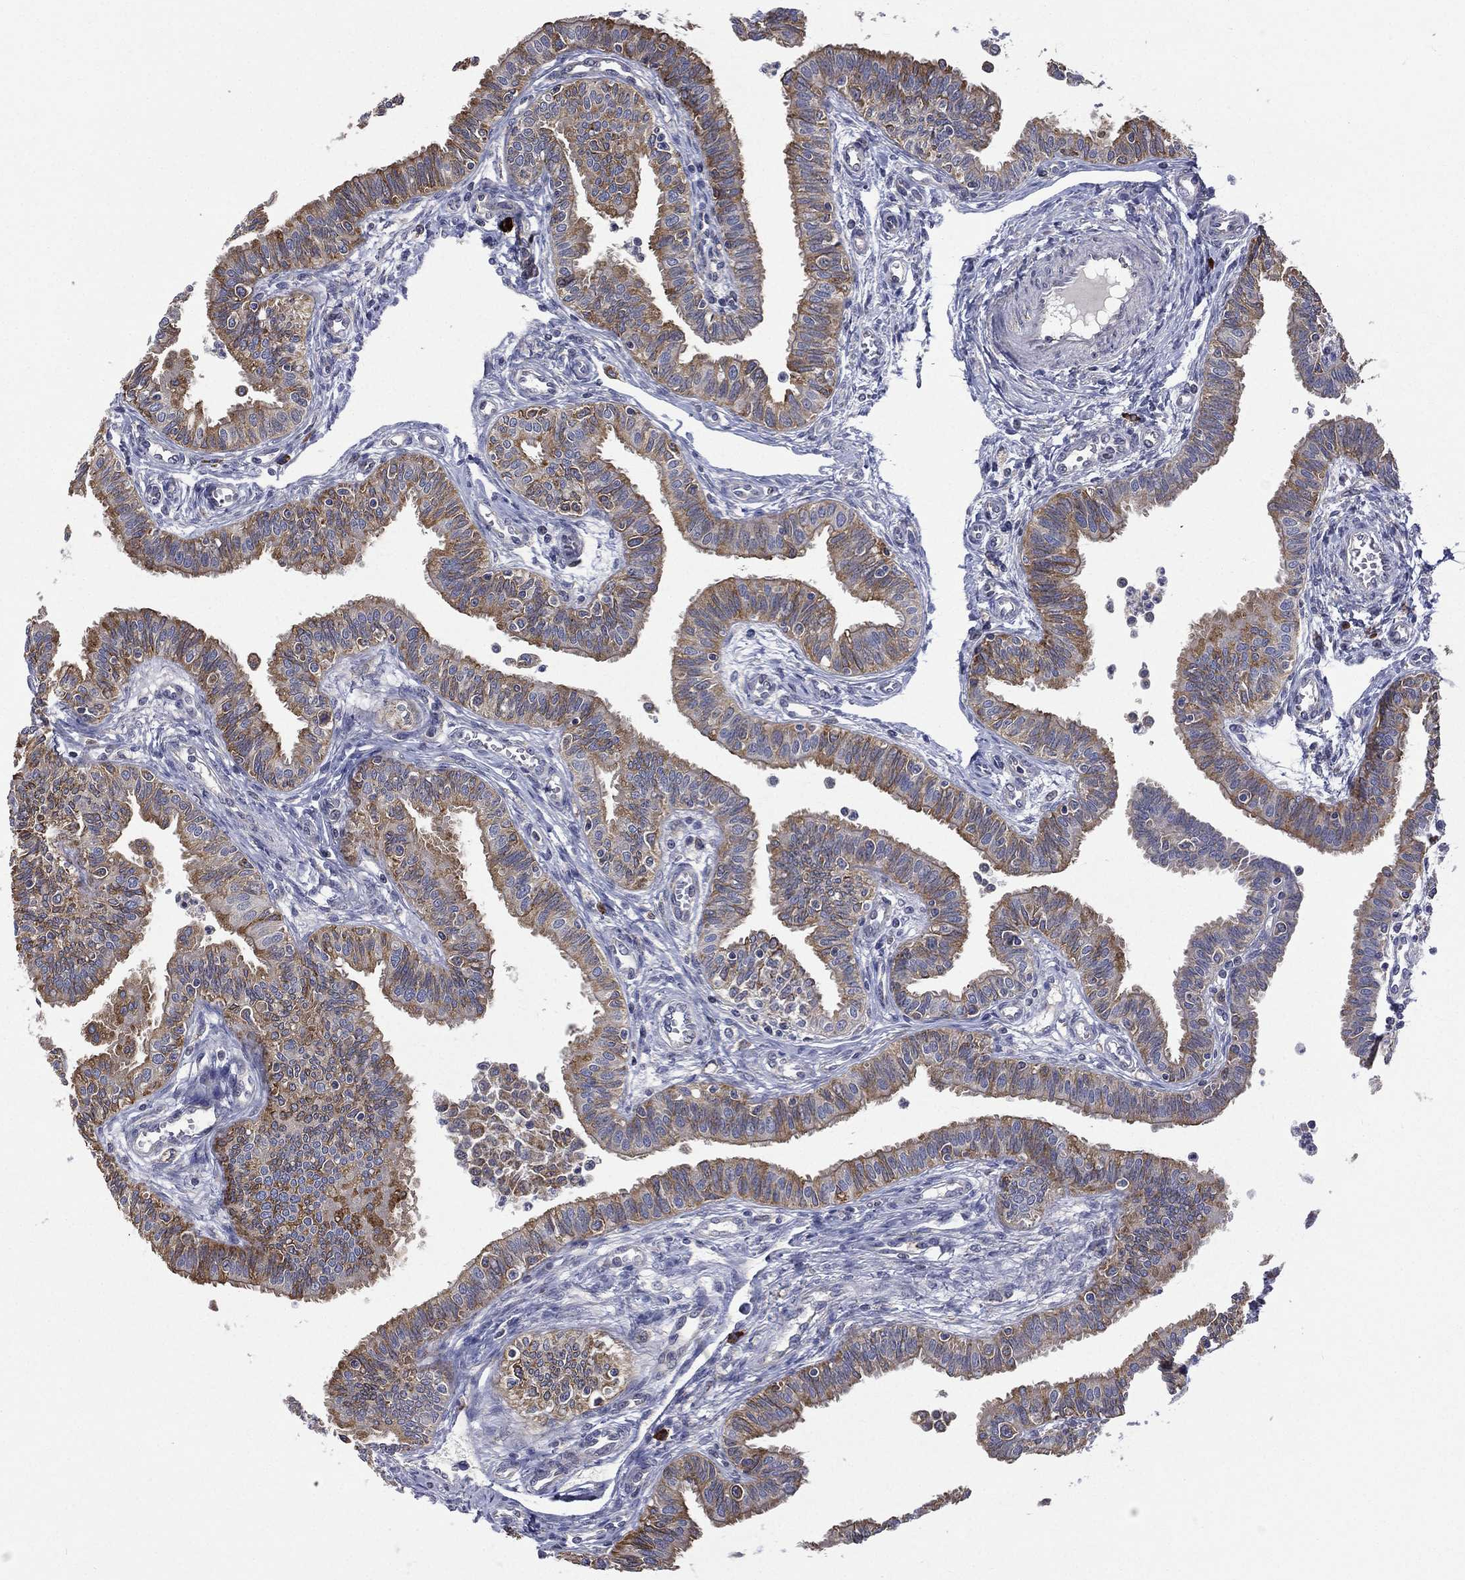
{"staining": {"intensity": "moderate", "quantity": ">75%", "location": "cytoplasmic/membranous"}, "tissue": "fallopian tube", "cell_type": "Glandular cells", "image_type": "normal", "snomed": [{"axis": "morphology", "description": "Normal tissue, NOS"}, {"axis": "topography", "description": "Fallopian tube"}], "caption": "Human fallopian tube stained with a brown dye demonstrates moderate cytoplasmic/membranous positive expression in approximately >75% of glandular cells.", "gene": "C20orf96", "patient": {"sex": "female", "age": 36}}